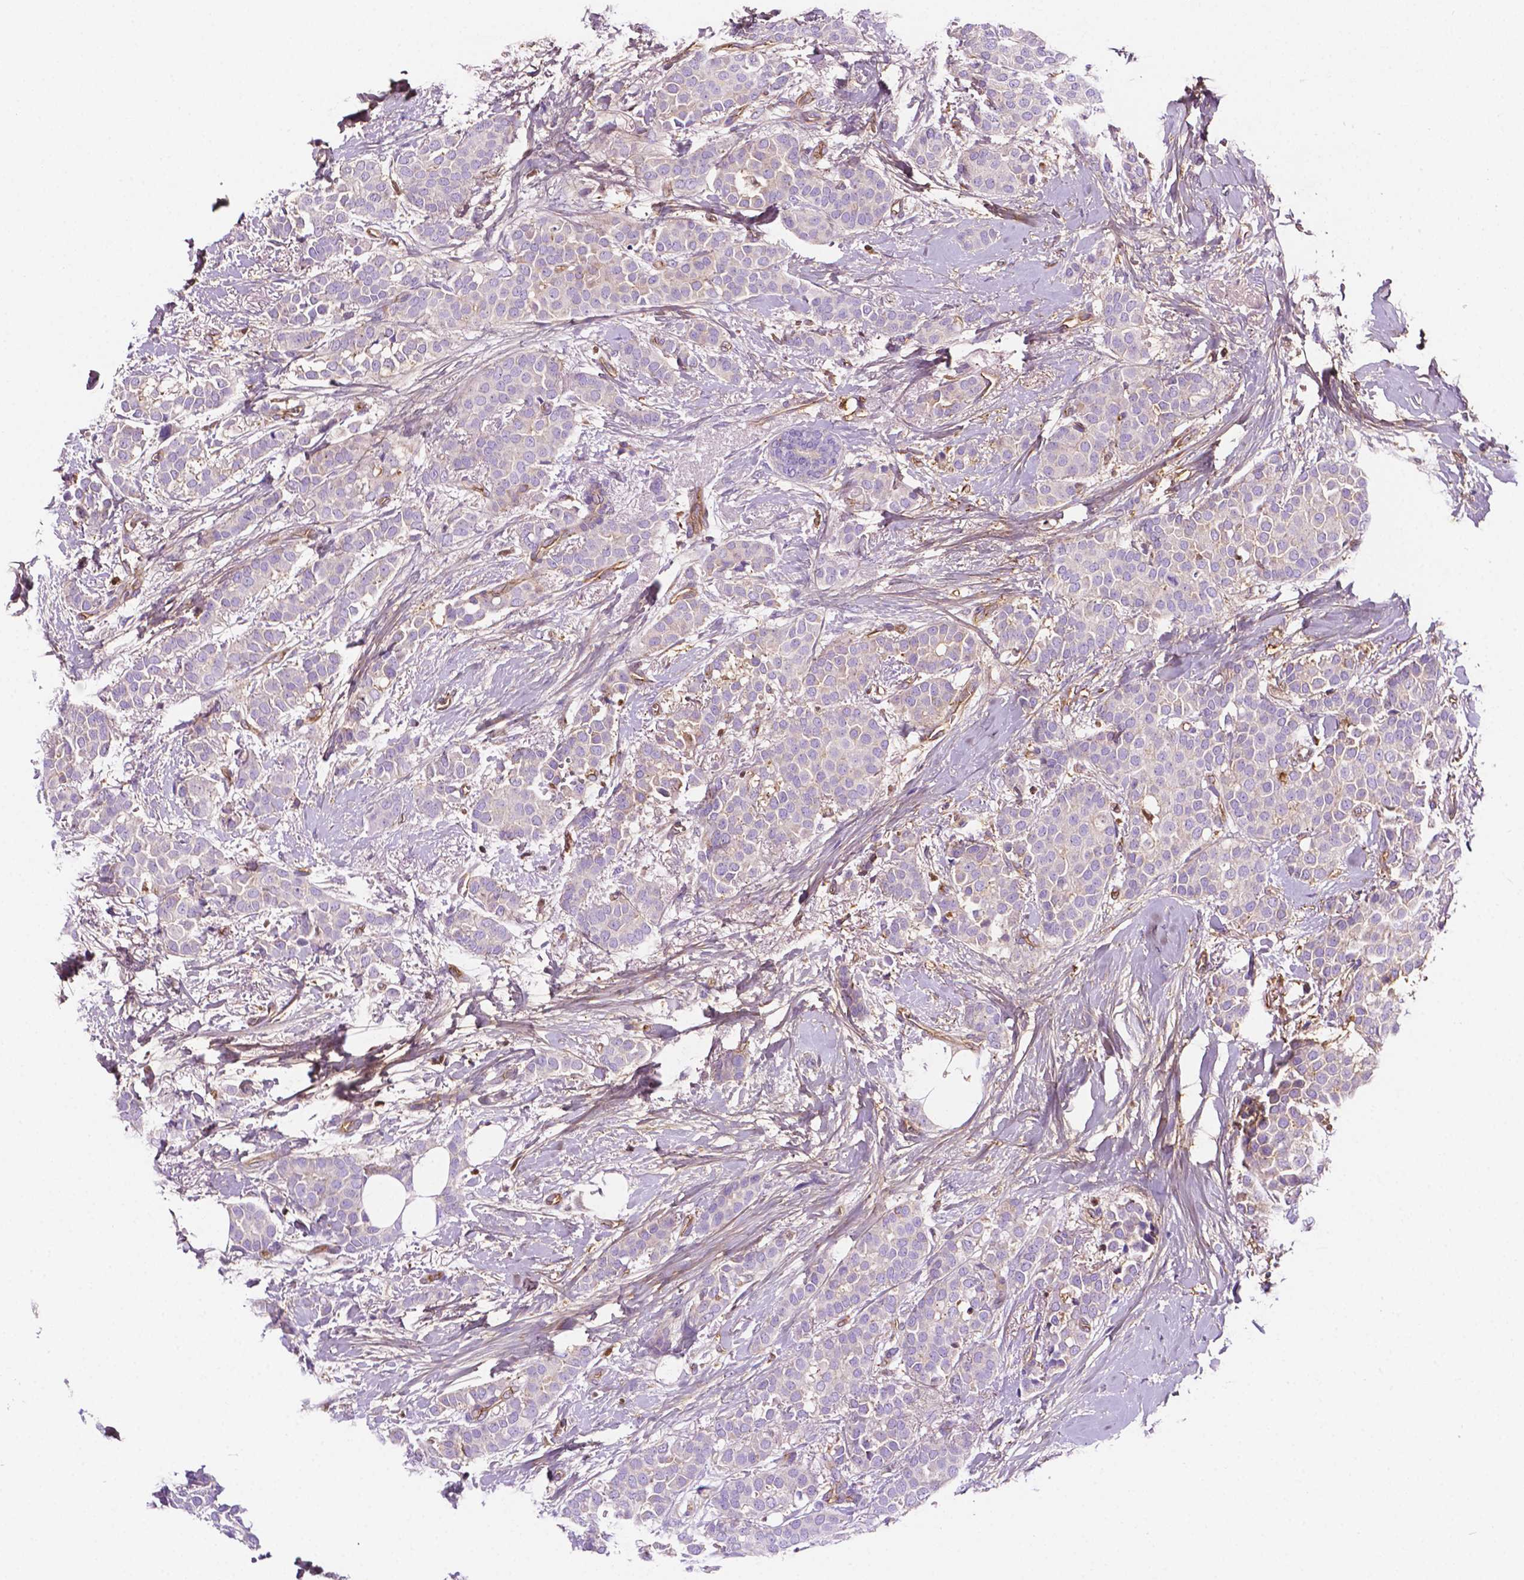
{"staining": {"intensity": "negative", "quantity": "none", "location": "none"}, "tissue": "breast cancer", "cell_type": "Tumor cells", "image_type": "cancer", "snomed": [{"axis": "morphology", "description": "Duct carcinoma"}, {"axis": "topography", "description": "Breast"}], "caption": "A micrograph of breast cancer (invasive ductal carcinoma) stained for a protein demonstrates no brown staining in tumor cells. (Stains: DAB (3,3'-diaminobenzidine) immunohistochemistry (IHC) with hematoxylin counter stain, Microscopy: brightfield microscopy at high magnification).", "gene": "DCN", "patient": {"sex": "female", "age": 79}}